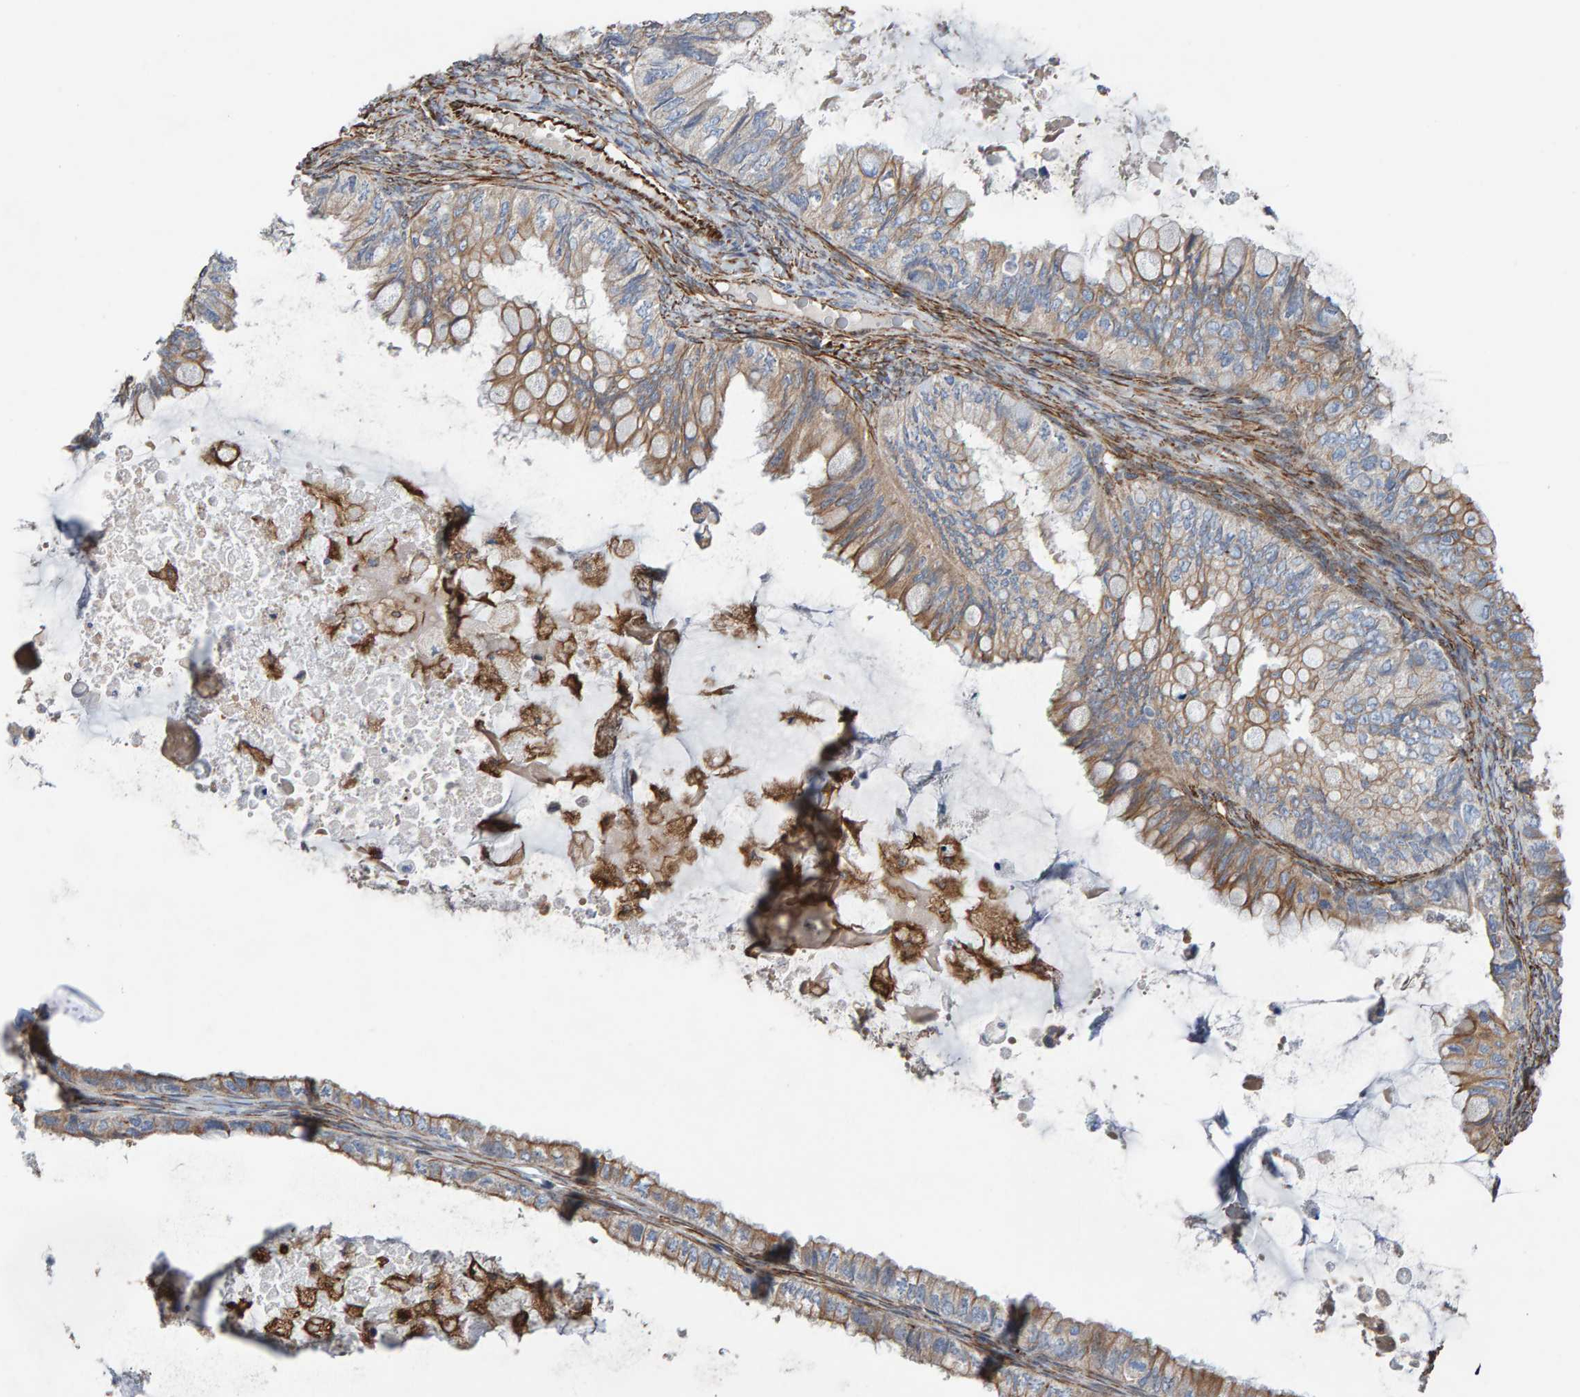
{"staining": {"intensity": "weak", "quantity": ">75%", "location": "cytoplasmic/membranous"}, "tissue": "ovarian cancer", "cell_type": "Tumor cells", "image_type": "cancer", "snomed": [{"axis": "morphology", "description": "Cystadenocarcinoma, mucinous, NOS"}, {"axis": "topography", "description": "Ovary"}], "caption": "Immunohistochemical staining of ovarian cancer (mucinous cystadenocarcinoma) shows weak cytoplasmic/membranous protein positivity in approximately >75% of tumor cells.", "gene": "ZNF347", "patient": {"sex": "female", "age": 80}}